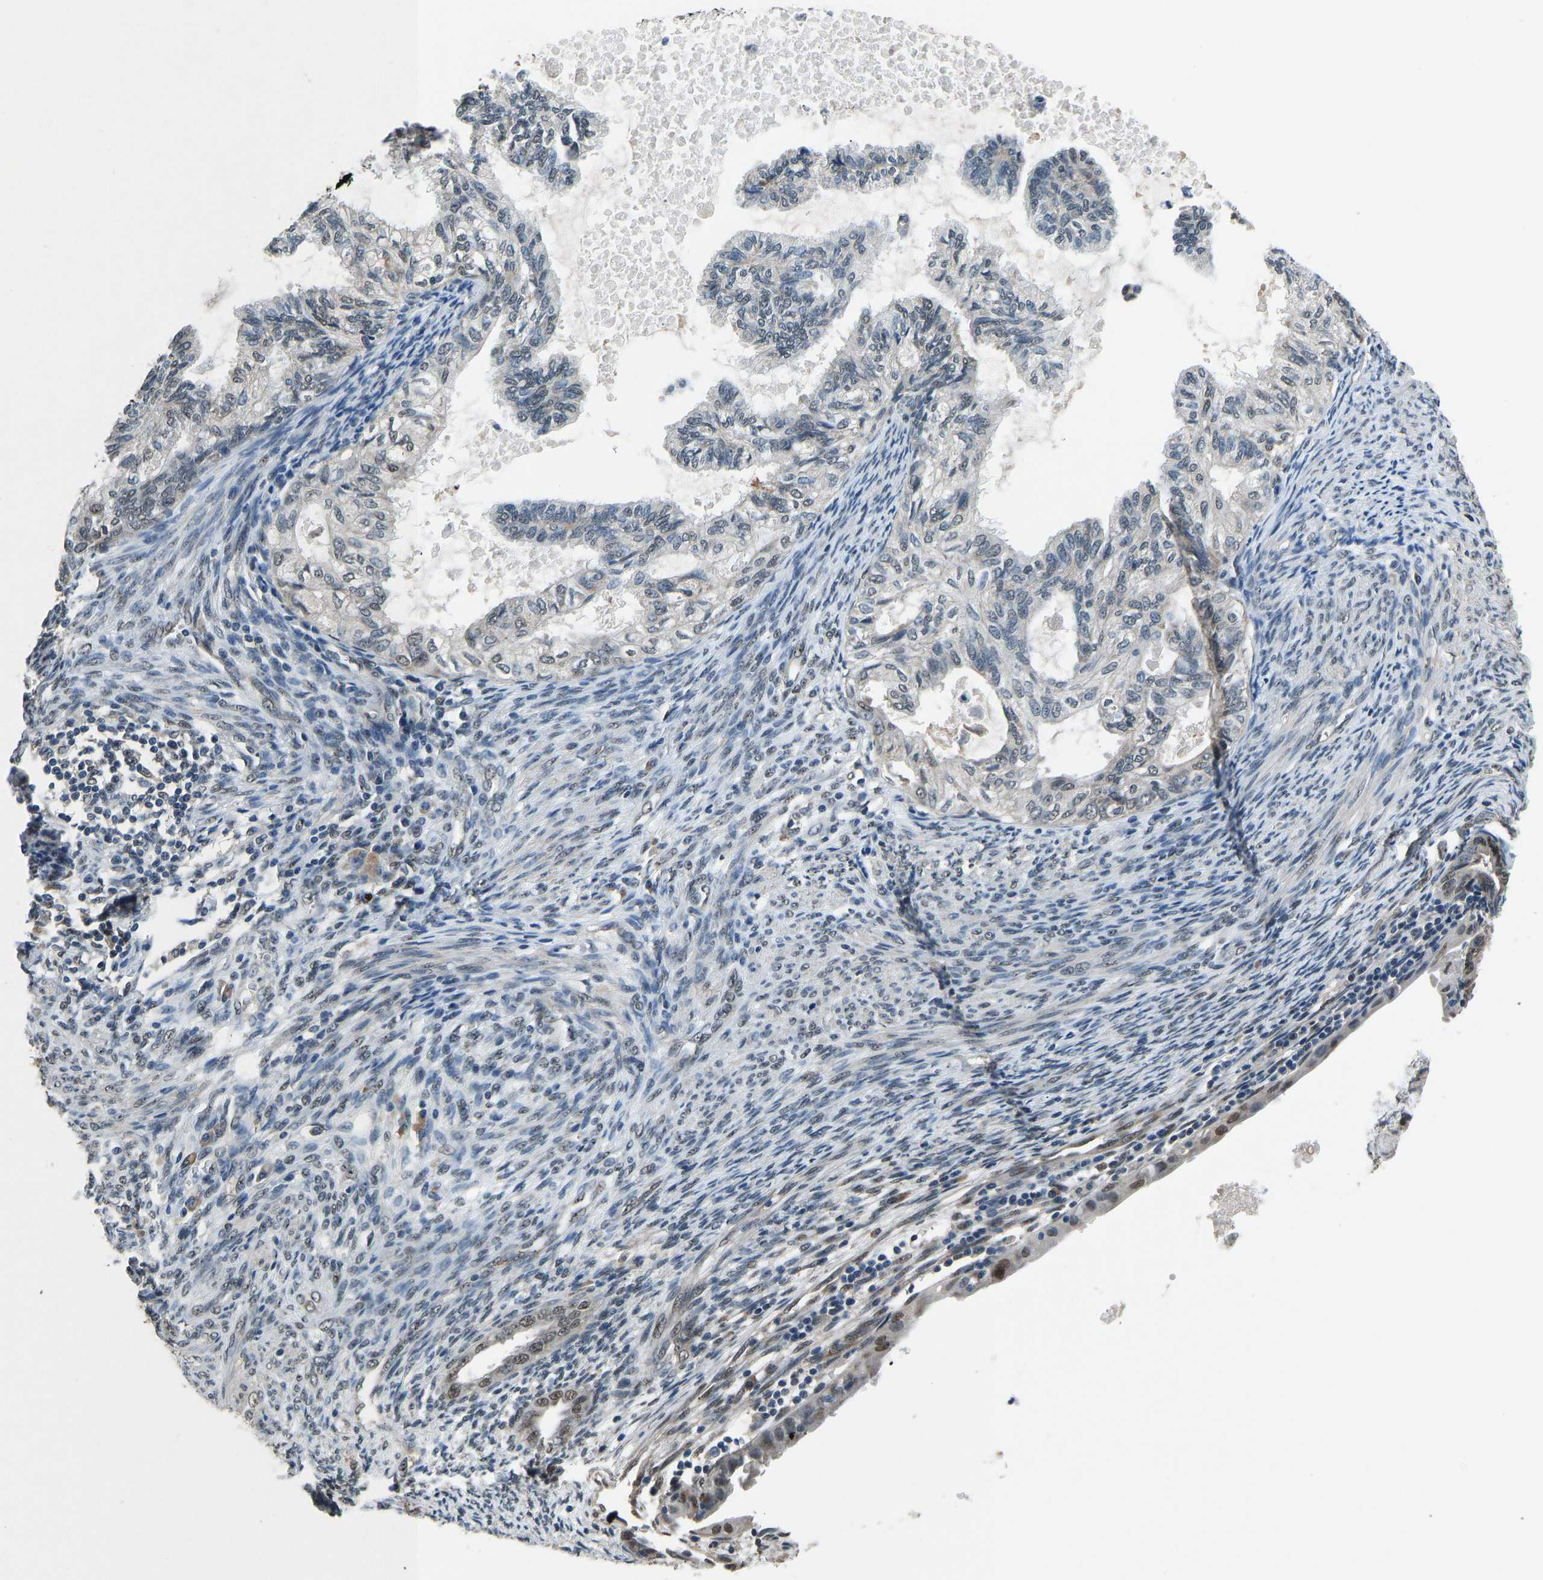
{"staining": {"intensity": "weak", "quantity": "<25%", "location": "nuclear"}, "tissue": "cervical cancer", "cell_type": "Tumor cells", "image_type": "cancer", "snomed": [{"axis": "morphology", "description": "Normal tissue, NOS"}, {"axis": "morphology", "description": "Adenocarcinoma, NOS"}, {"axis": "topography", "description": "Cervix"}, {"axis": "topography", "description": "Endometrium"}], "caption": "A photomicrograph of cervical cancer stained for a protein reveals no brown staining in tumor cells.", "gene": "FOS", "patient": {"sex": "female", "age": 86}}